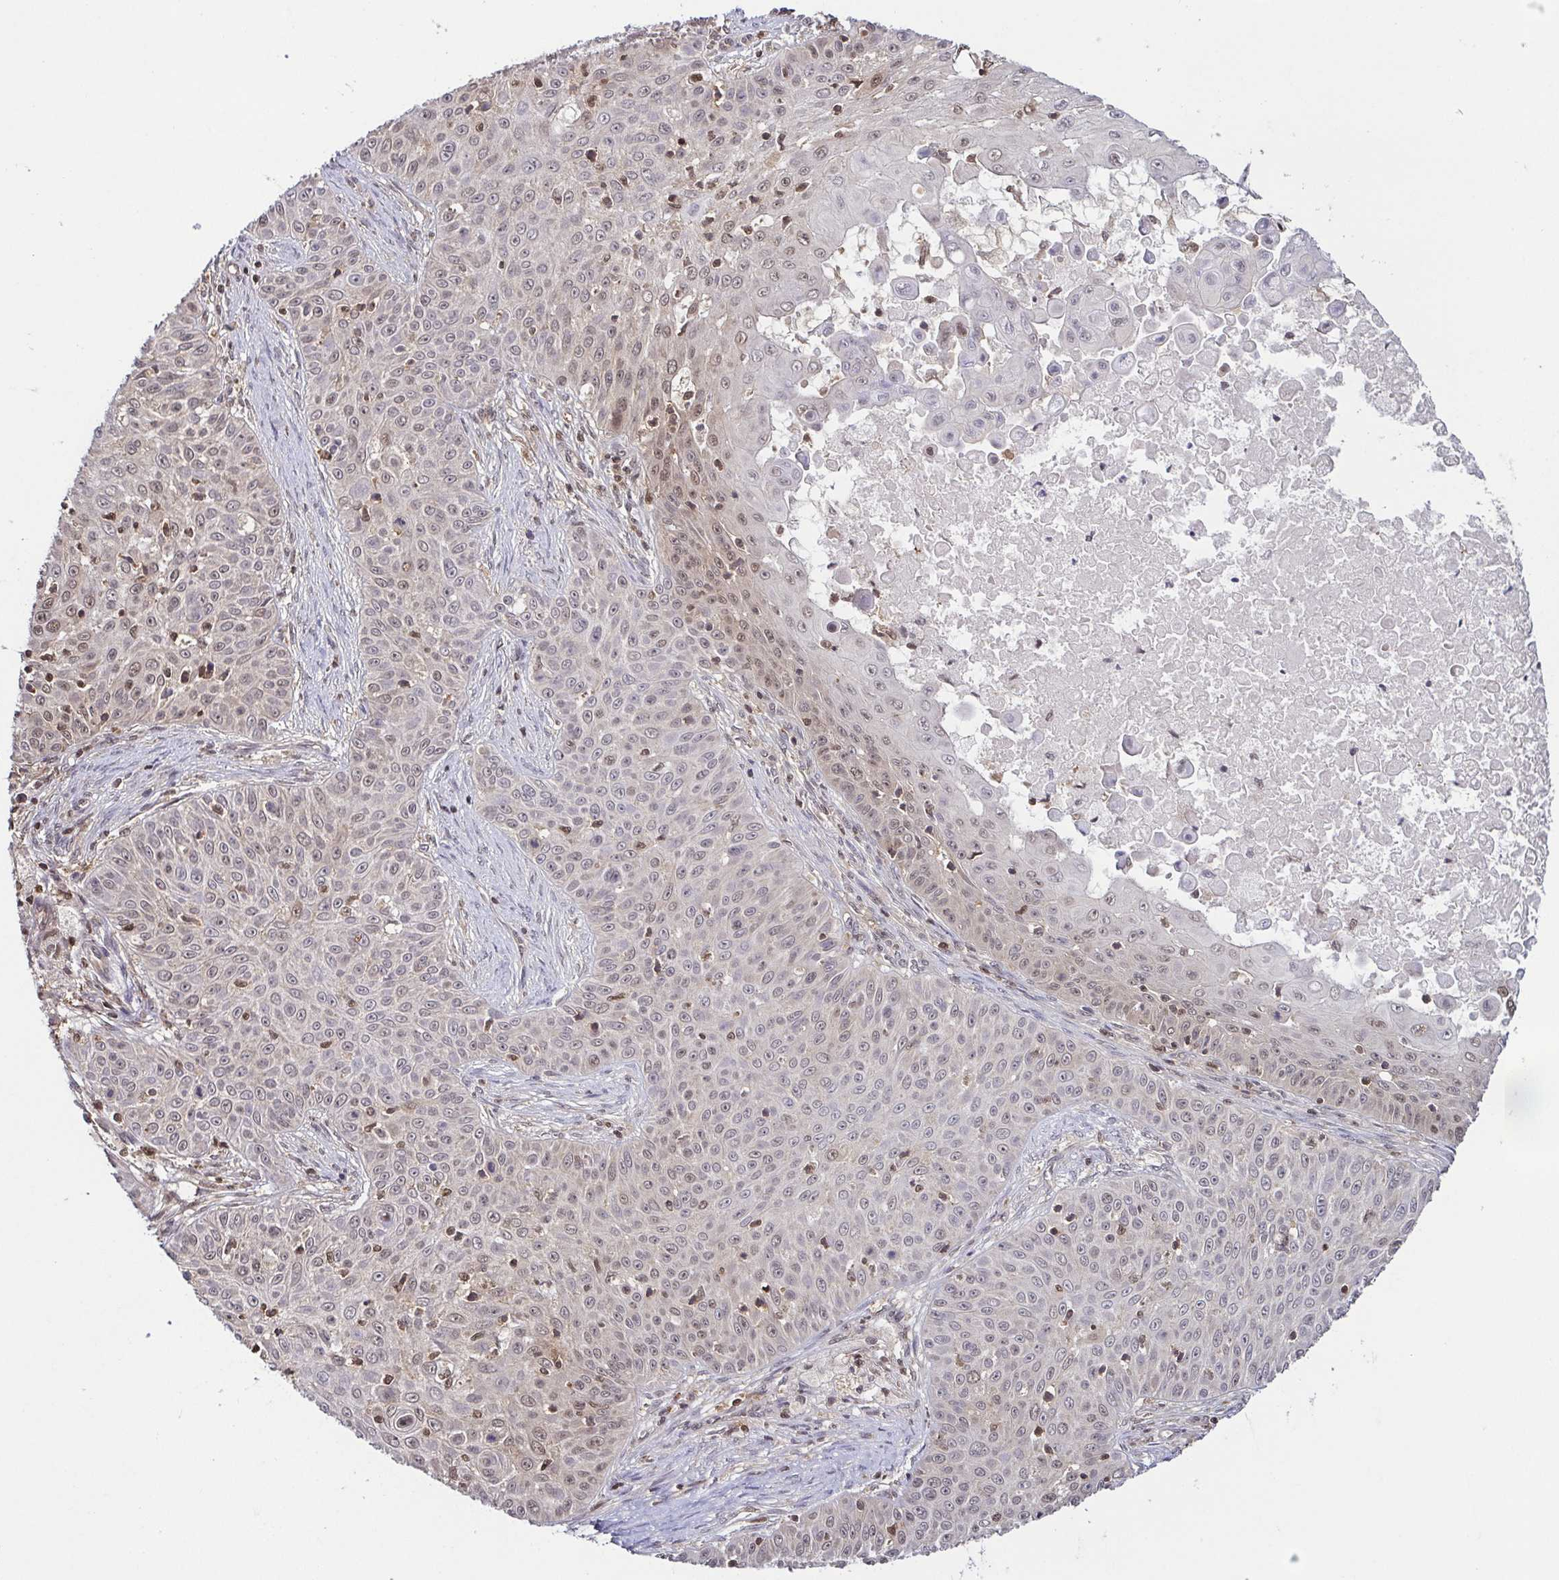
{"staining": {"intensity": "moderate", "quantity": "25%-75%", "location": "nuclear"}, "tissue": "skin cancer", "cell_type": "Tumor cells", "image_type": "cancer", "snomed": [{"axis": "morphology", "description": "Squamous cell carcinoma, NOS"}, {"axis": "topography", "description": "Skin"}], "caption": "Immunohistochemistry of skin squamous cell carcinoma demonstrates medium levels of moderate nuclear expression in approximately 25%-75% of tumor cells.", "gene": "PSMB9", "patient": {"sex": "male", "age": 82}}